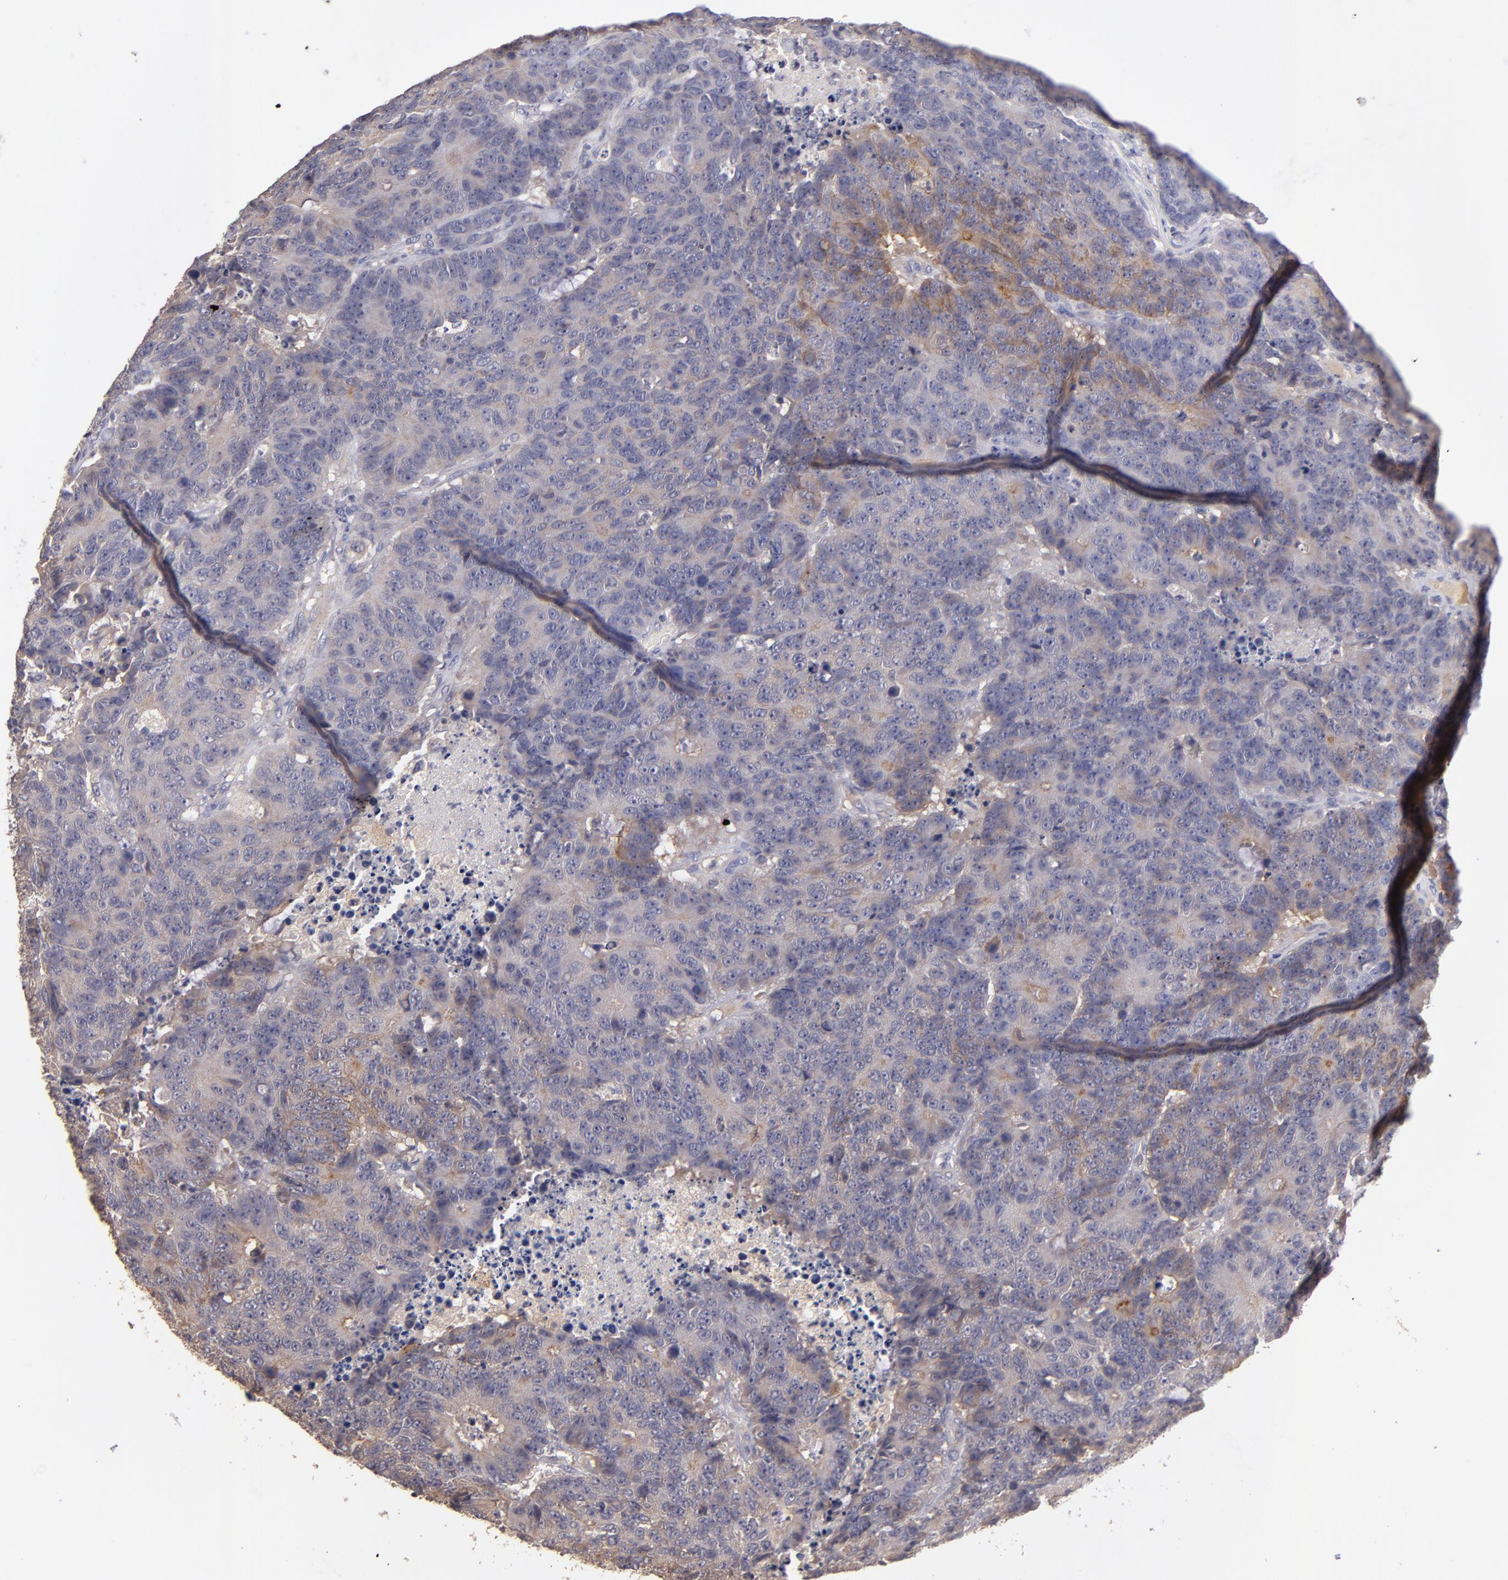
{"staining": {"intensity": "moderate", "quantity": "<25%", "location": "cytoplasmic/membranous"}, "tissue": "colorectal cancer", "cell_type": "Tumor cells", "image_type": "cancer", "snomed": [{"axis": "morphology", "description": "Adenocarcinoma, NOS"}, {"axis": "topography", "description": "Colon"}], "caption": "Colorectal cancer (adenocarcinoma) stained for a protein exhibits moderate cytoplasmic/membranous positivity in tumor cells.", "gene": "GNAZ", "patient": {"sex": "female", "age": 86}}